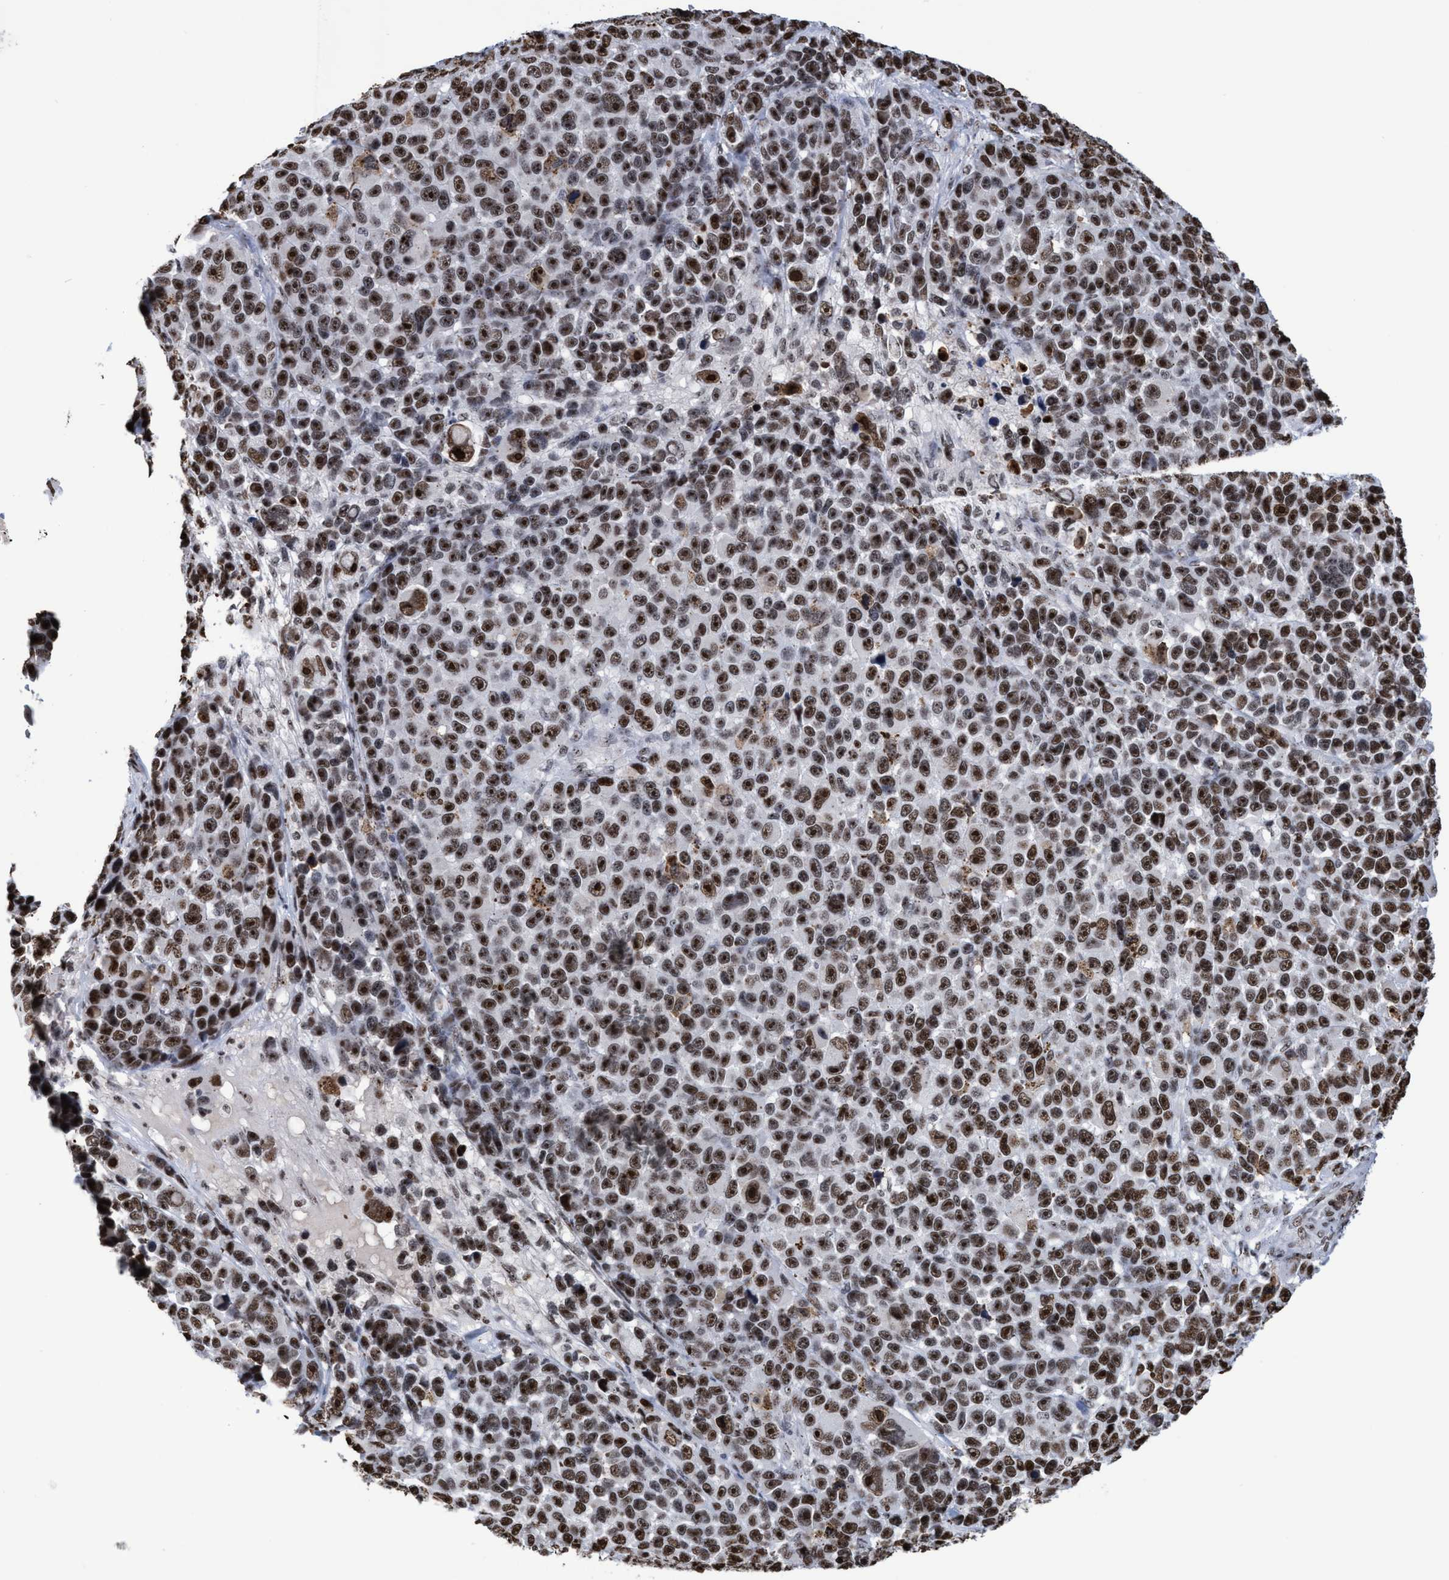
{"staining": {"intensity": "strong", "quantity": ">75%", "location": "nuclear"}, "tissue": "melanoma", "cell_type": "Tumor cells", "image_type": "cancer", "snomed": [{"axis": "morphology", "description": "Malignant melanoma, NOS"}, {"axis": "topography", "description": "Skin"}], "caption": "About >75% of tumor cells in human malignant melanoma display strong nuclear protein expression as visualized by brown immunohistochemical staining.", "gene": "EFCAB10", "patient": {"sex": "male", "age": 53}}